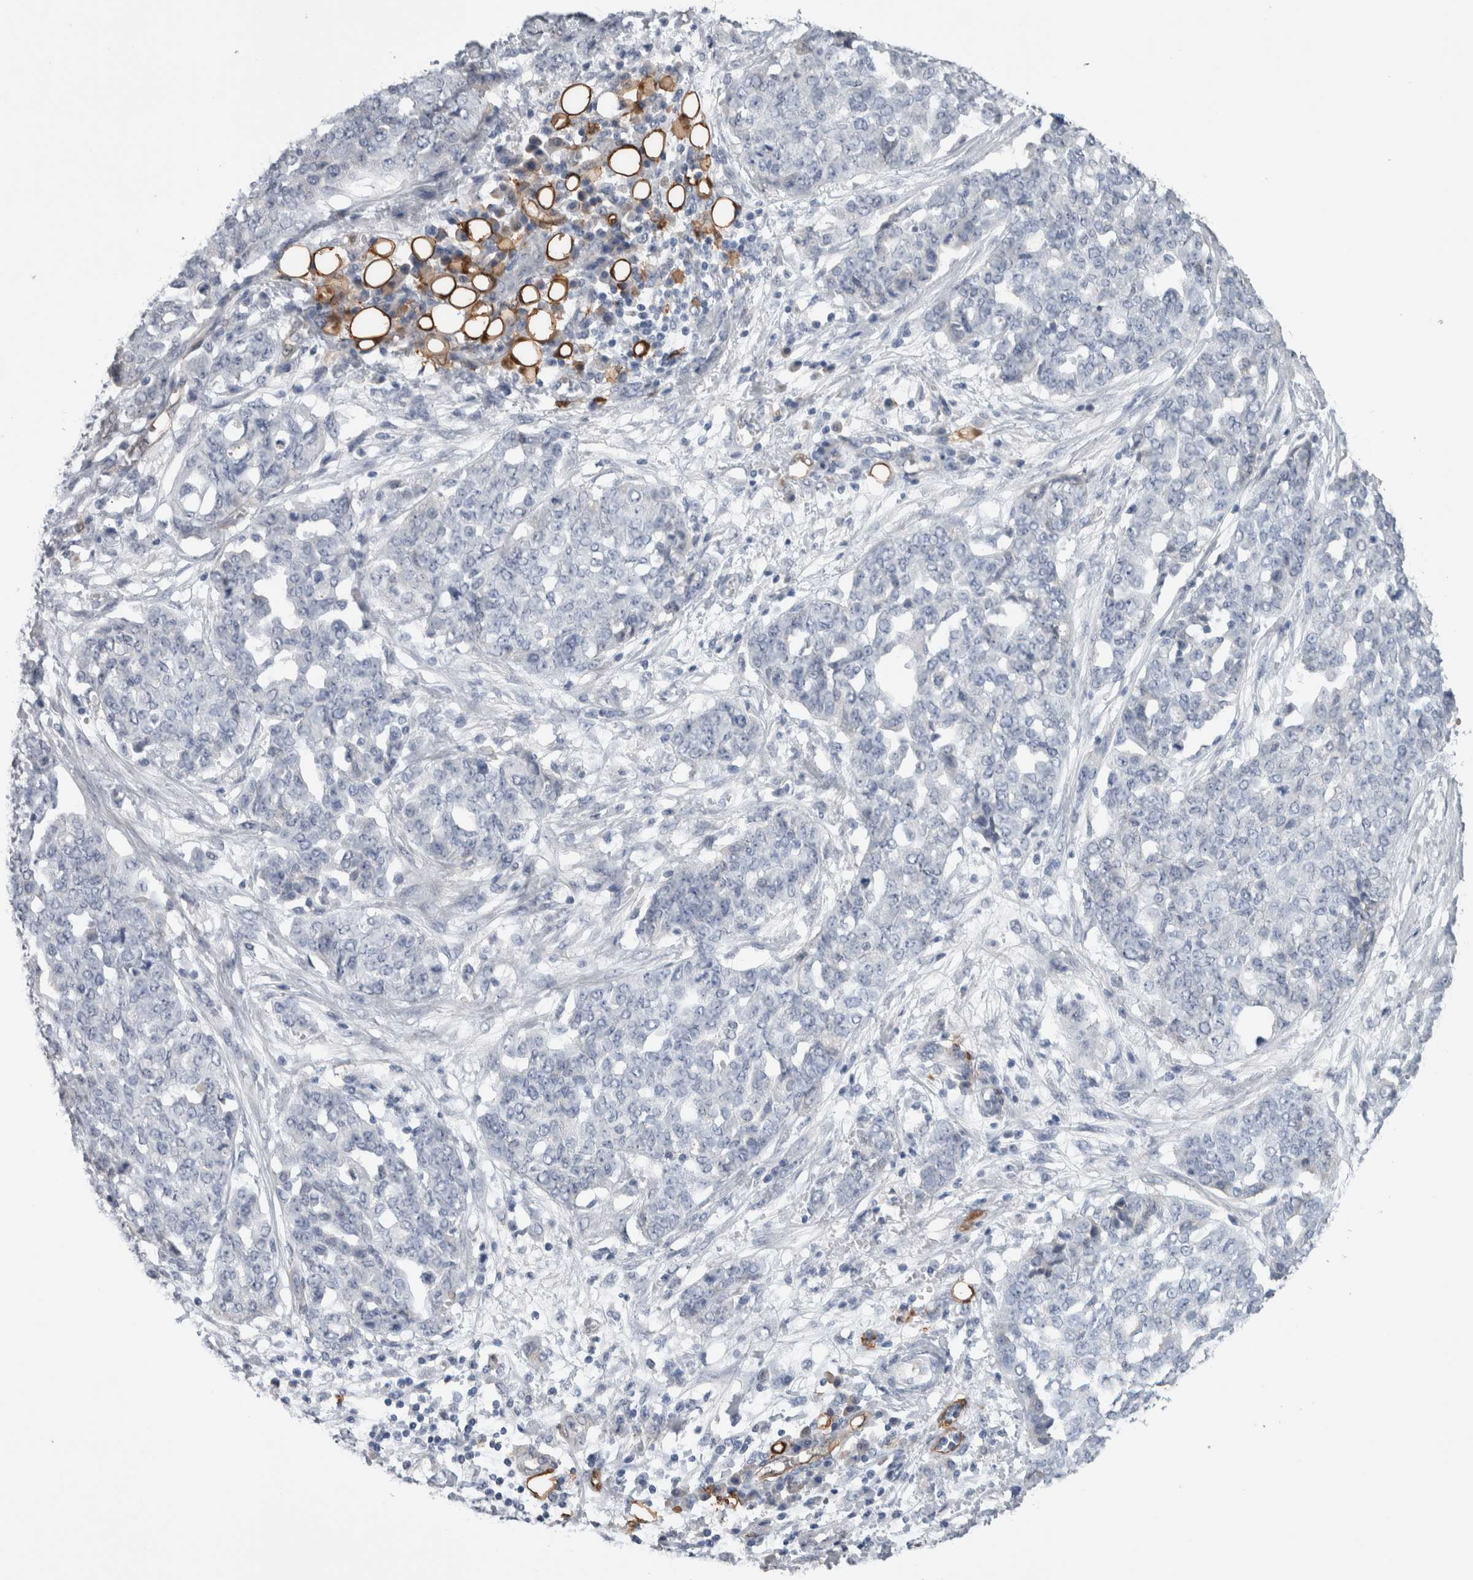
{"staining": {"intensity": "negative", "quantity": "none", "location": "none"}, "tissue": "ovarian cancer", "cell_type": "Tumor cells", "image_type": "cancer", "snomed": [{"axis": "morphology", "description": "Cystadenocarcinoma, serous, NOS"}, {"axis": "topography", "description": "Soft tissue"}, {"axis": "topography", "description": "Ovary"}], "caption": "Tumor cells are negative for protein expression in human ovarian serous cystadenocarcinoma.", "gene": "FABP4", "patient": {"sex": "female", "age": 57}}